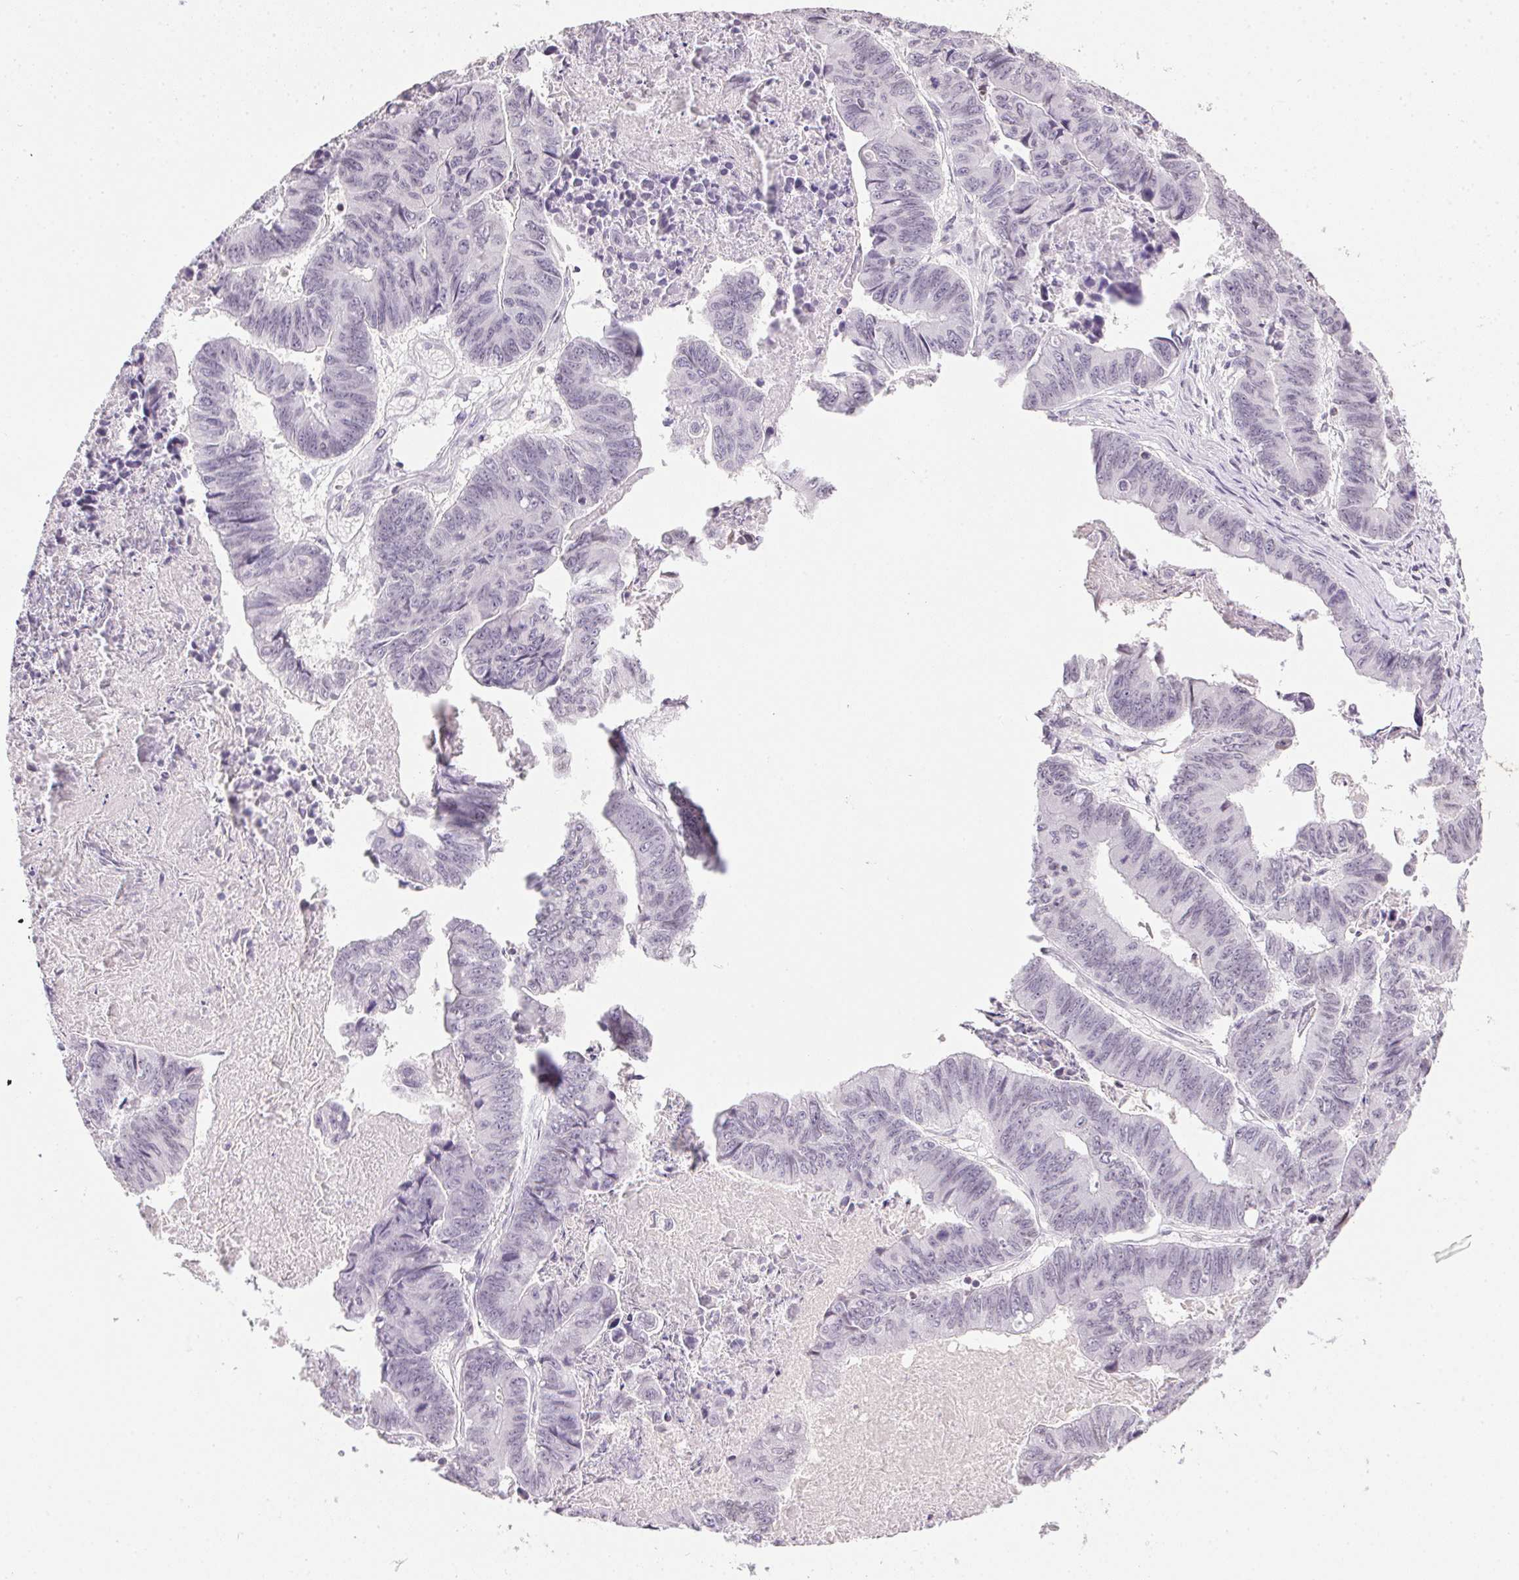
{"staining": {"intensity": "negative", "quantity": "none", "location": "none"}, "tissue": "stomach cancer", "cell_type": "Tumor cells", "image_type": "cancer", "snomed": [{"axis": "morphology", "description": "Adenocarcinoma, NOS"}, {"axis": "topography", "description": "Stomach, lower"}], "caption": "DAB immunohistochemical staining of stomach adenocarcinoma shows no significant staining in tumor cells. Nuclei are stained in blue.", "gene": "PRL", "patient": {"sex": "male", "age": 77}}